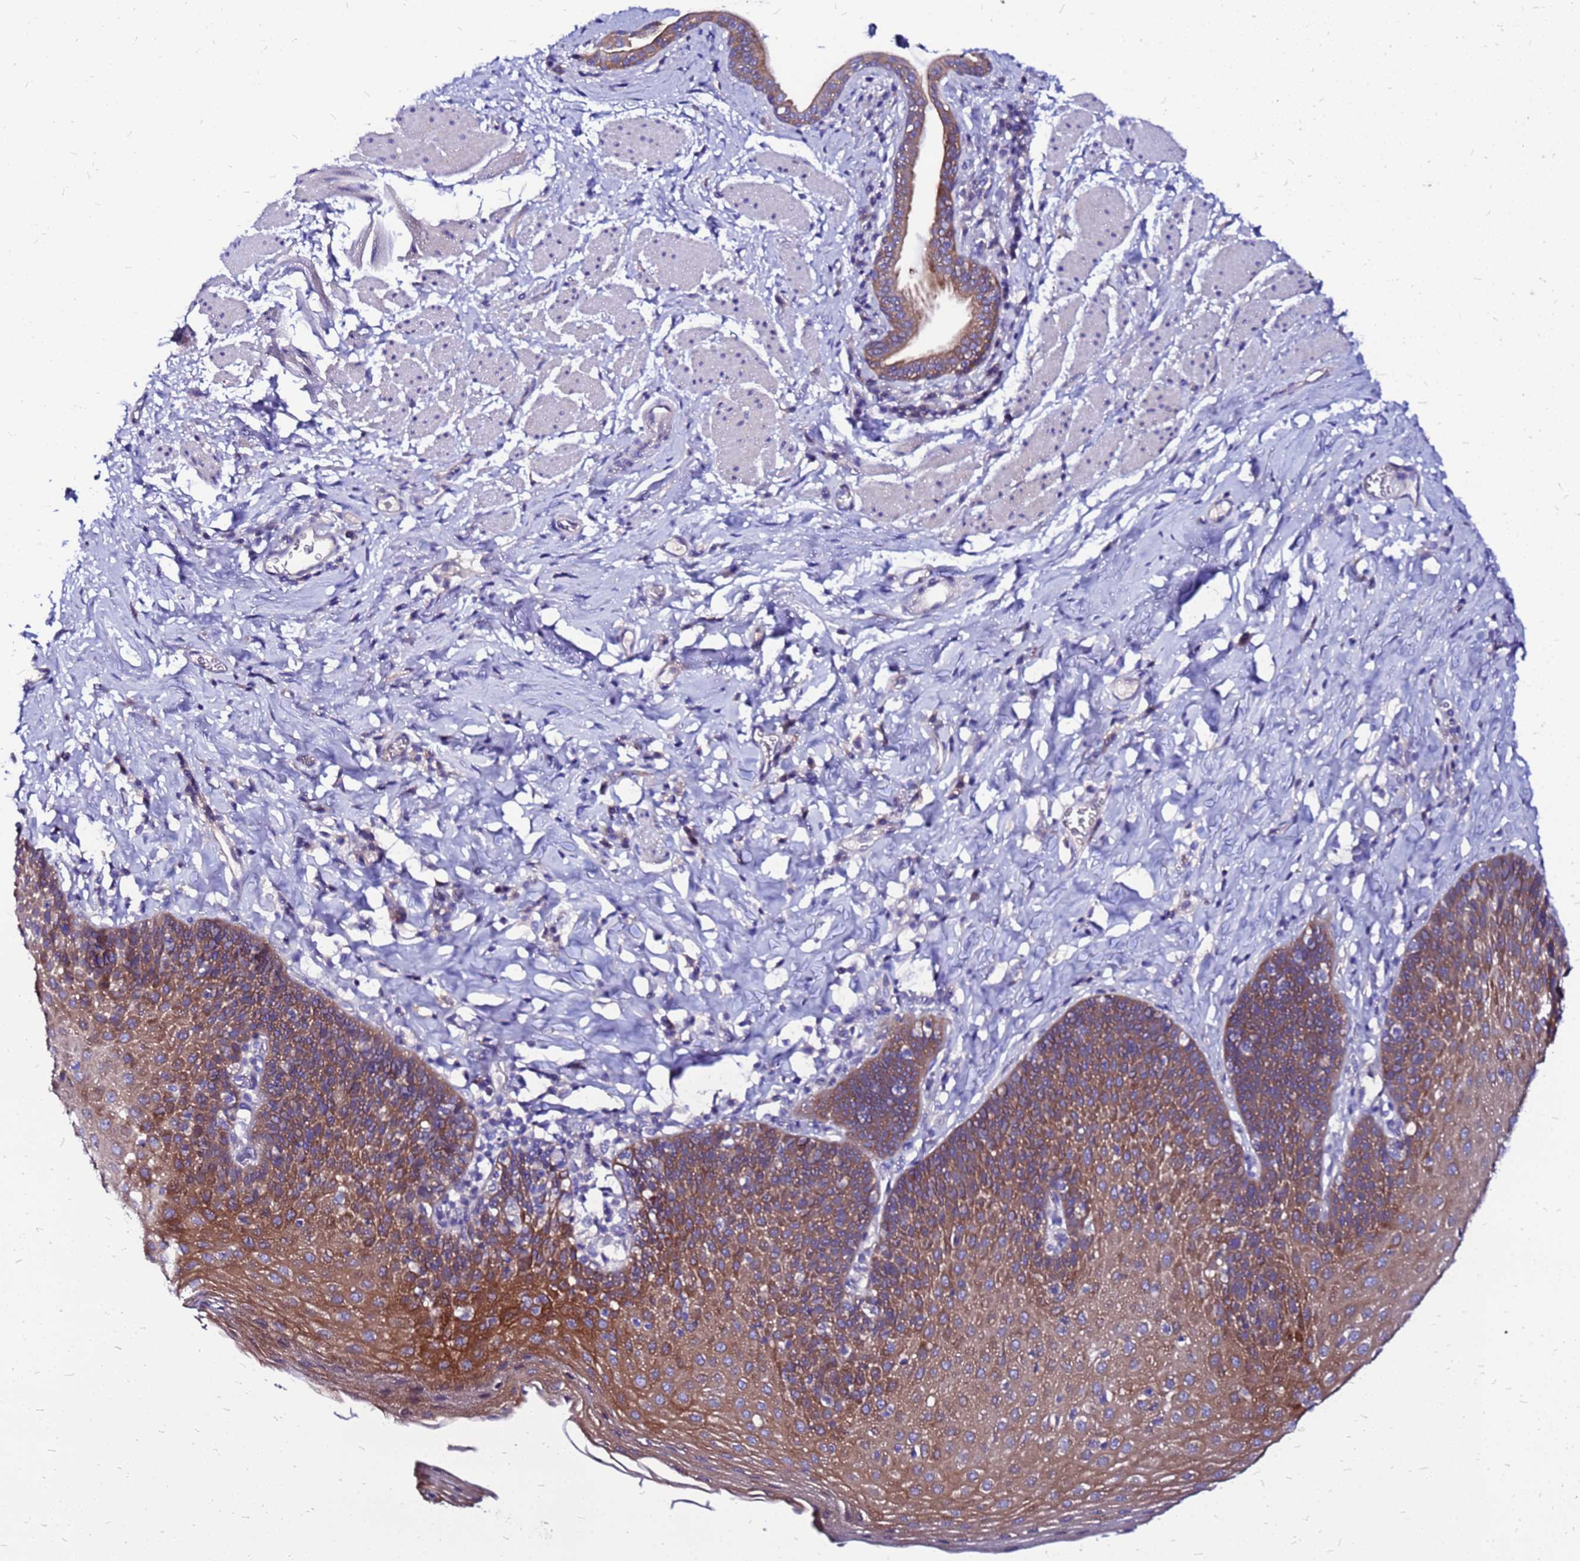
{"staining": {"intensity": "moderate", "quantity": ">75%", "location": "cytoplasmic/membranous"}, "tissue": "esophagus", "cell_type": "Squamous epithelial cells", "image_type": "normal", "snomed": [{"axis": "morphology", "description": "Normal tissue, NOS"}, {"axis": "topography", "description": "Esophagus"}], "caption": "An image showing moderate cytoplasmic/membranous expression in approximately >75% of squamous epithelial cells in normal esophagus, as visualized by brown immunohistochemical staining.", "gene": "ARHGEF35", "patient": {"sex": "female", "age": 61}}